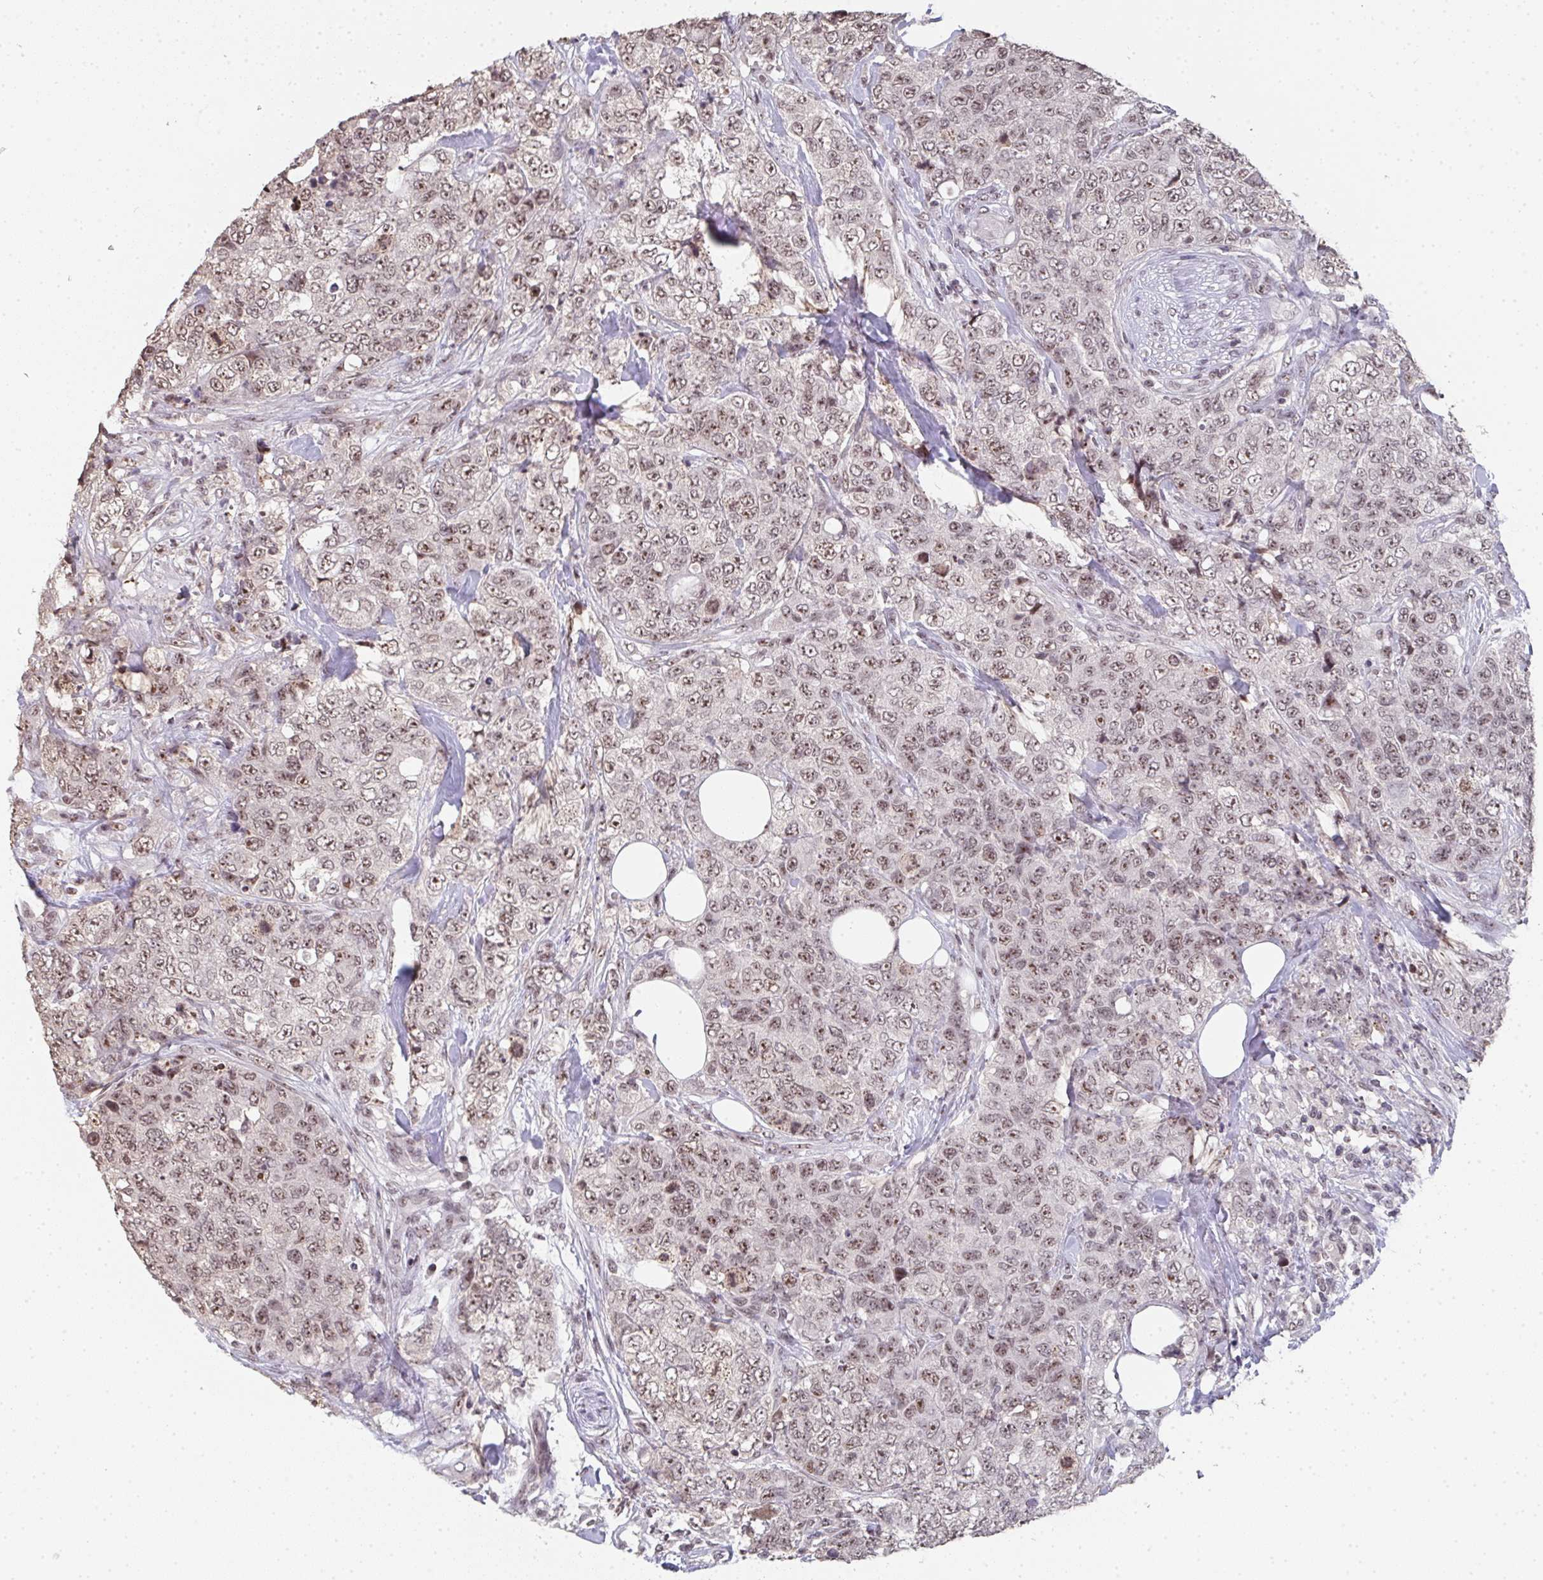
{"staining": {"intensity": "moderate", "quantity": ">75%", "location": "nuclear"}, "tissue": "urothelial cancer", "cell_type": "Tumor cells", "image_type": "cancer", "snomed": [{"axis": "morphology", "description": "Urothelial carcinoma, High grade"}, {"axis": "topography", "description": "Urinary bladder"}], "caption": "Protein positivity by immunohistochemistry exhibits moderate nuclear staining in about >75% of tumor cells in high-grade urothelial carcinoma.", "gene": "DKC1", "patient": {"sex": "female", "age": 78}}